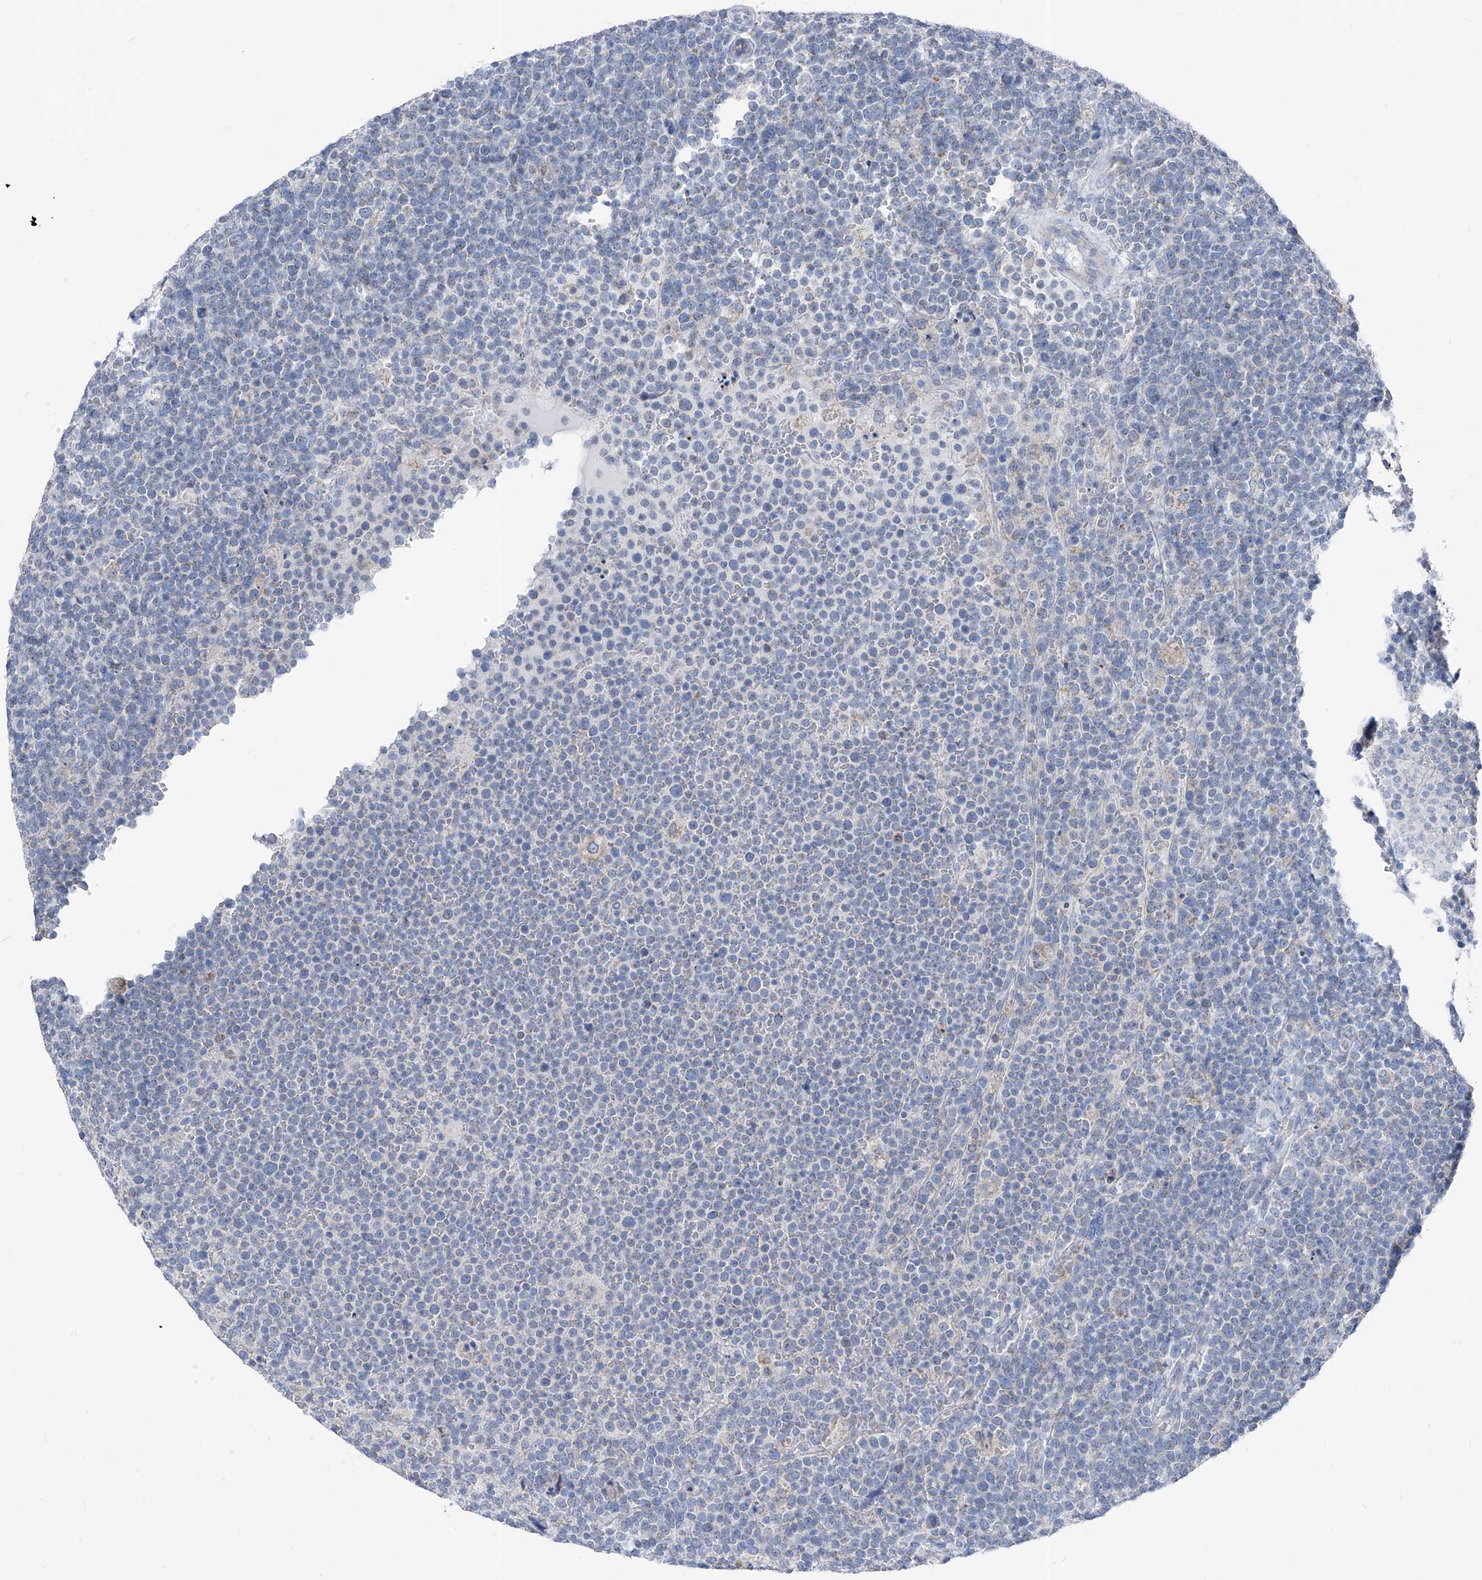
{"staining": {"intensity": "negative", "quantity": "none", "location": "none"}, "tissue": "lymphoma", "cell_type": "Tumor cells", "image_type": "cancer", "snomed": [{"axis": "morphology", "description": "Malignant lymphoma, non-Hodgkin's type, High grade"}, {"axis": "topography", "description": "Lymph node"}], "caption": "This histopathology image is of high-grade malignant lymphoma, non-Hodgkin's type stained with immunohistochemistry to label a protein in brown with the nuclei are counter-stained blue. There is no expression in tumor cells.", "gene": "AGPS", "patient": {"sex": "male", "age": 61}}